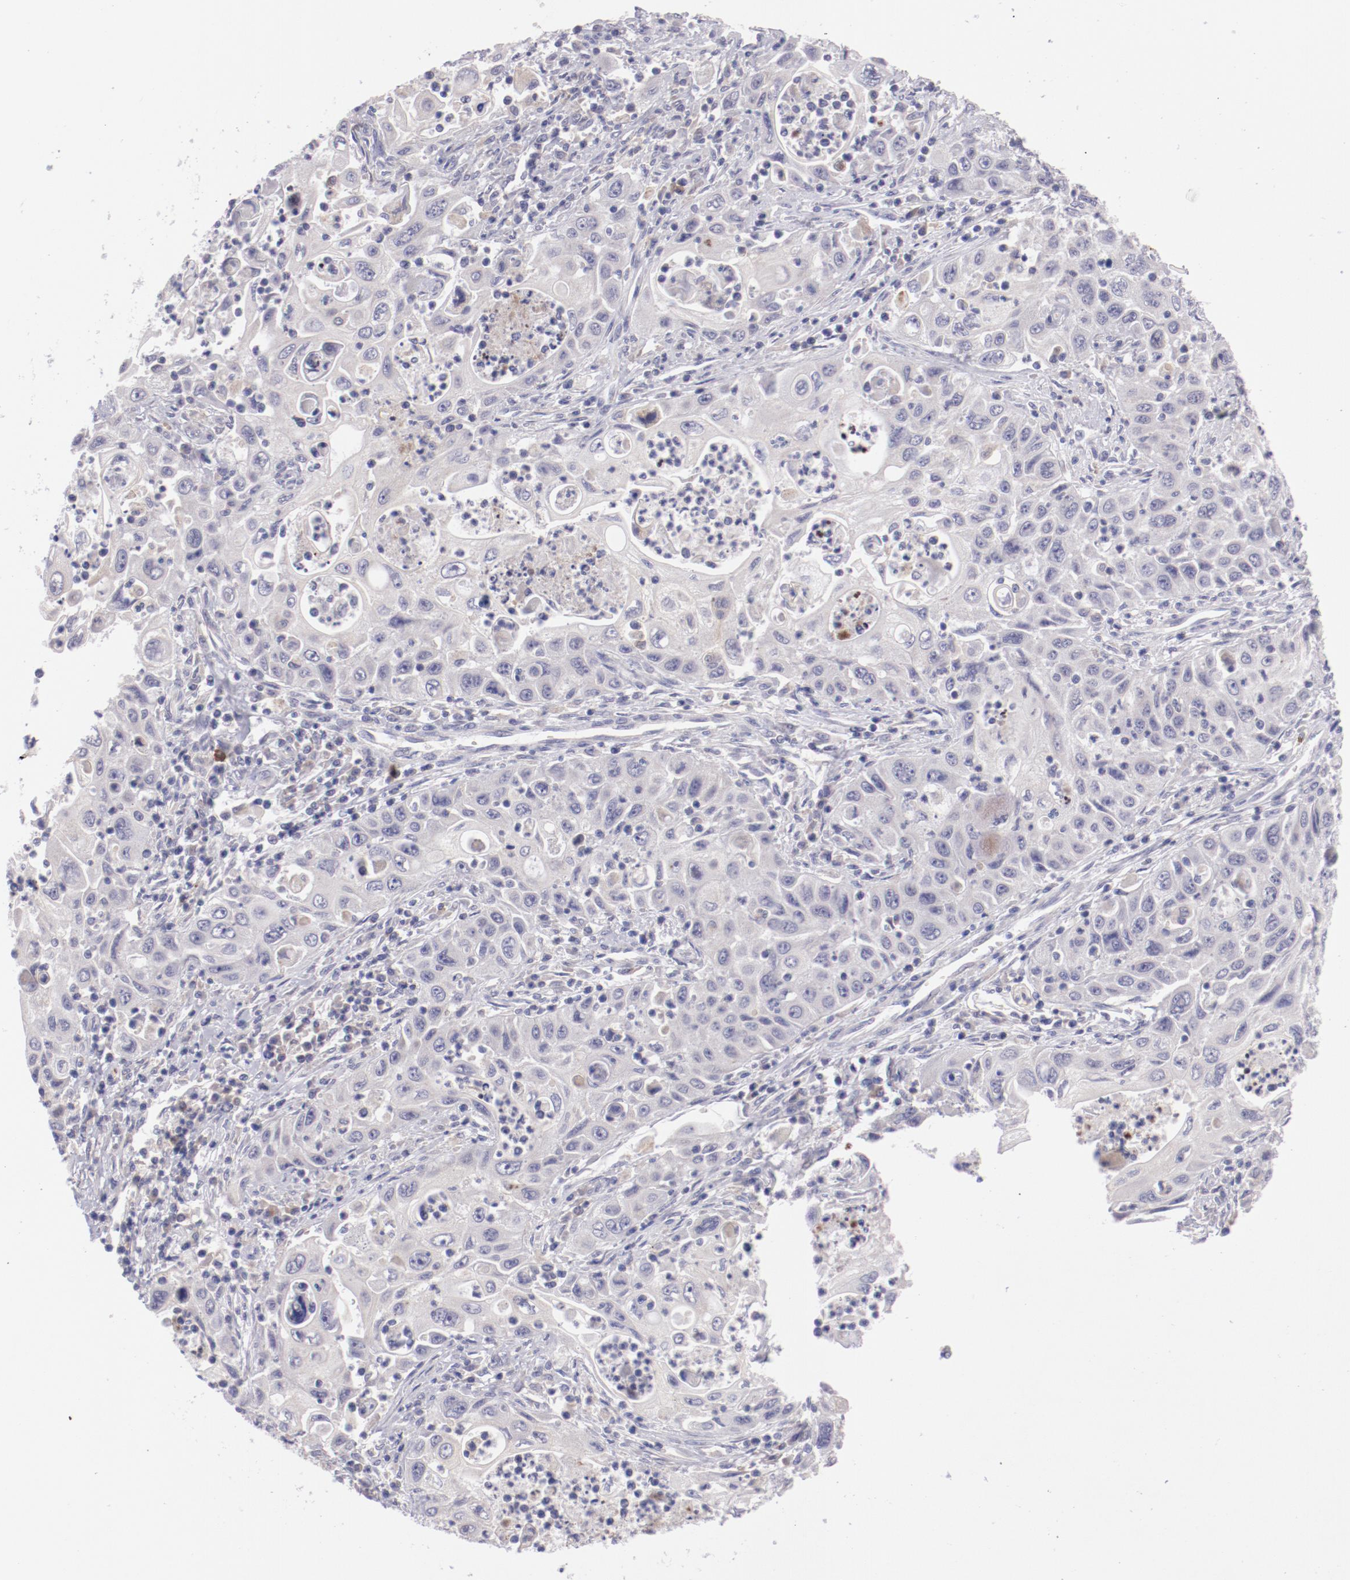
{"staining": {"intensity": "negative", "quantity": "none", "location": "none"}, "tissue": "pancreatic cancer", "cell_type": "Tumor cells", "image_type": "cancer", "snomed": [{"axis": "morphology", "description": "Adenocarcinoma, NOS"}, {"axis": "topography", "description": "Pancreas"}], "caption": "Photomicrograph shows no significant protein staining in tumor cells of pancreatic cancer. The staining was performed using DAB (3,3'-diaminobenzidine) to visualize the protein expression in brown, while the nuclei were stained in blue with hematoxylin (Magnification: 20x).", "gene": "TRAF3", "patient": {"sex": "male", "age": 70}}